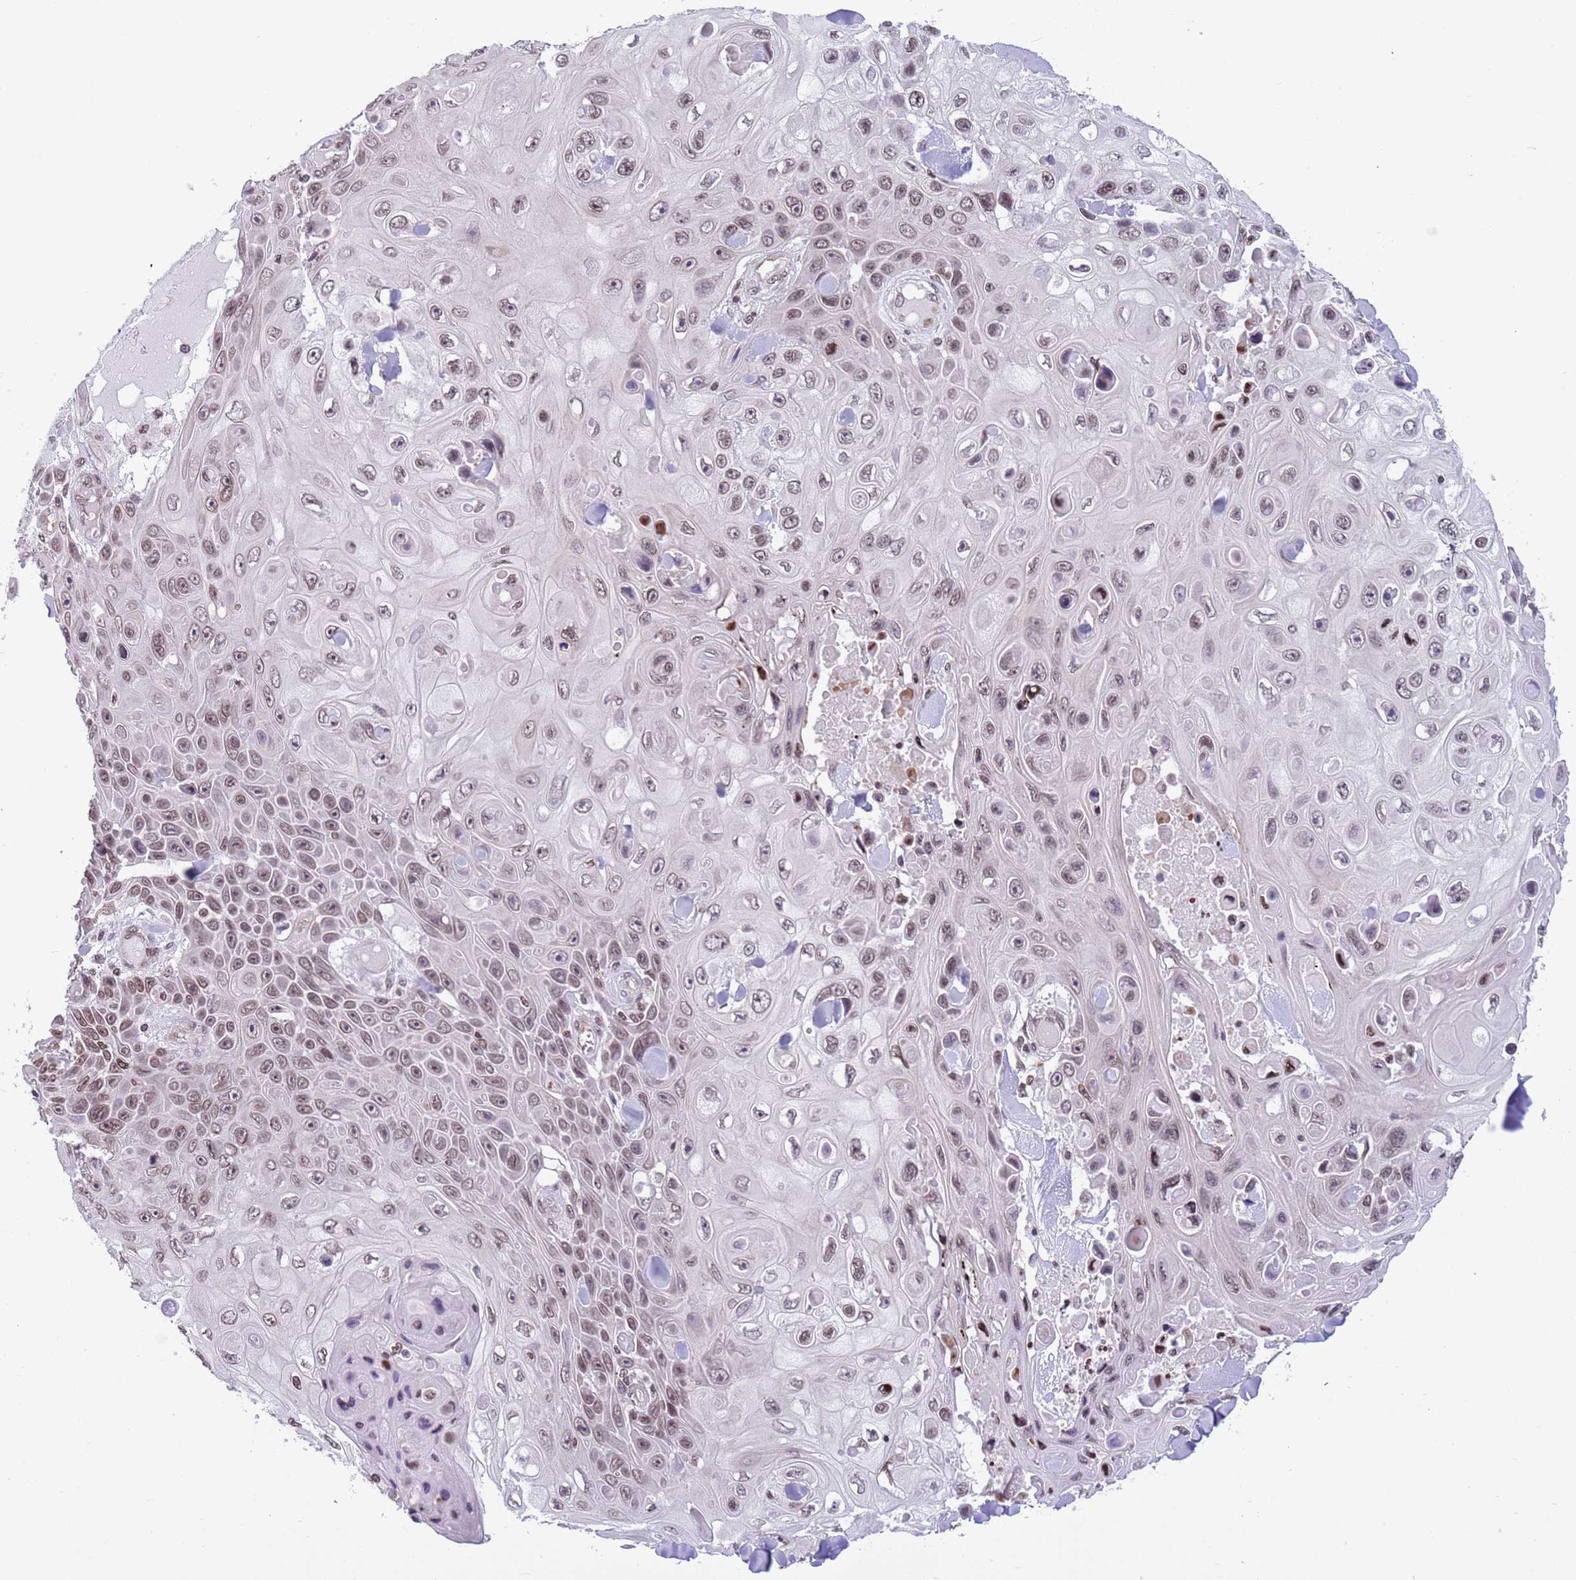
{"staining": {"intensity": "moderate", "quantity": ">75%", "location": "nuclear"}, "tissue": "skin cancer", "cell_type": "Tumor cells", "image_type": "cancer", "snomed": [{"axis": "morphology", "description": "Squamous cell carcinoma, NOS"}, {"axis": "topography", "description": "Skin"}], "caption": "A medium amount of moderate nuclear staining is identified in approximately >75% of tumor cells in skin cancer tissue.", "gene": "NRIP1", "patient": {"sex": "male", "age": 82}}